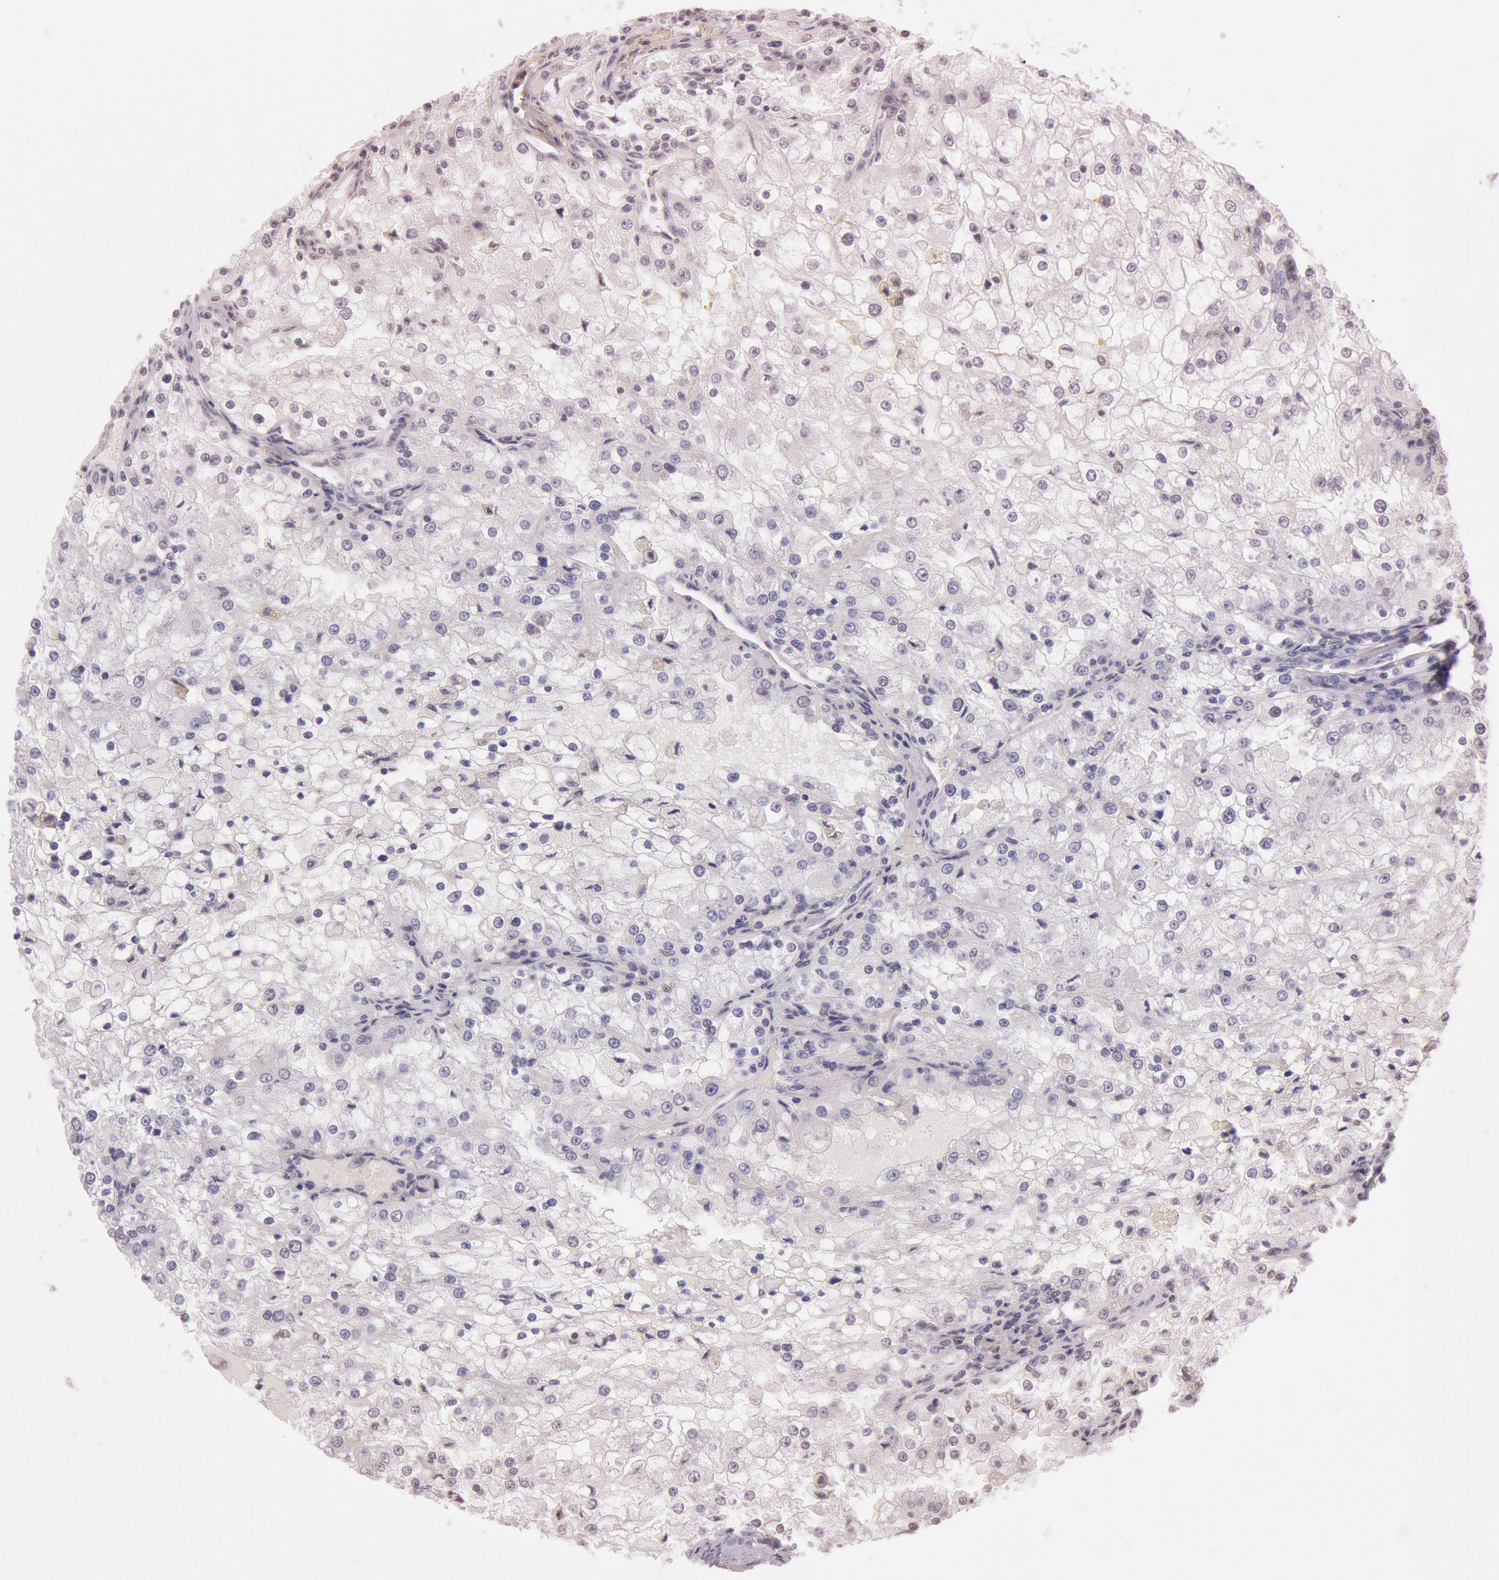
{"staining": {"intensity": "negative", "quantity": "none", "location": "none"}, "tissue": "renal cancer", "cell_type": "Tumor cells", "image_type": "cancer", "snomed": [{"axis": "morphology", "description": "Adenocarcinoma, NOS"}, {"axis": "topography", "description": "Kidney"}], "caption": "Immunohistochemistry (IHC) photomicrograph of neoplastic tissue: renal adenocarcinoma stained with DAB (3,3'-diaminobenzidine) demonstrates no significant protein staining in tumor cells.", "gene": "TASL", "patient": {"sex": "female", "age": 74}}